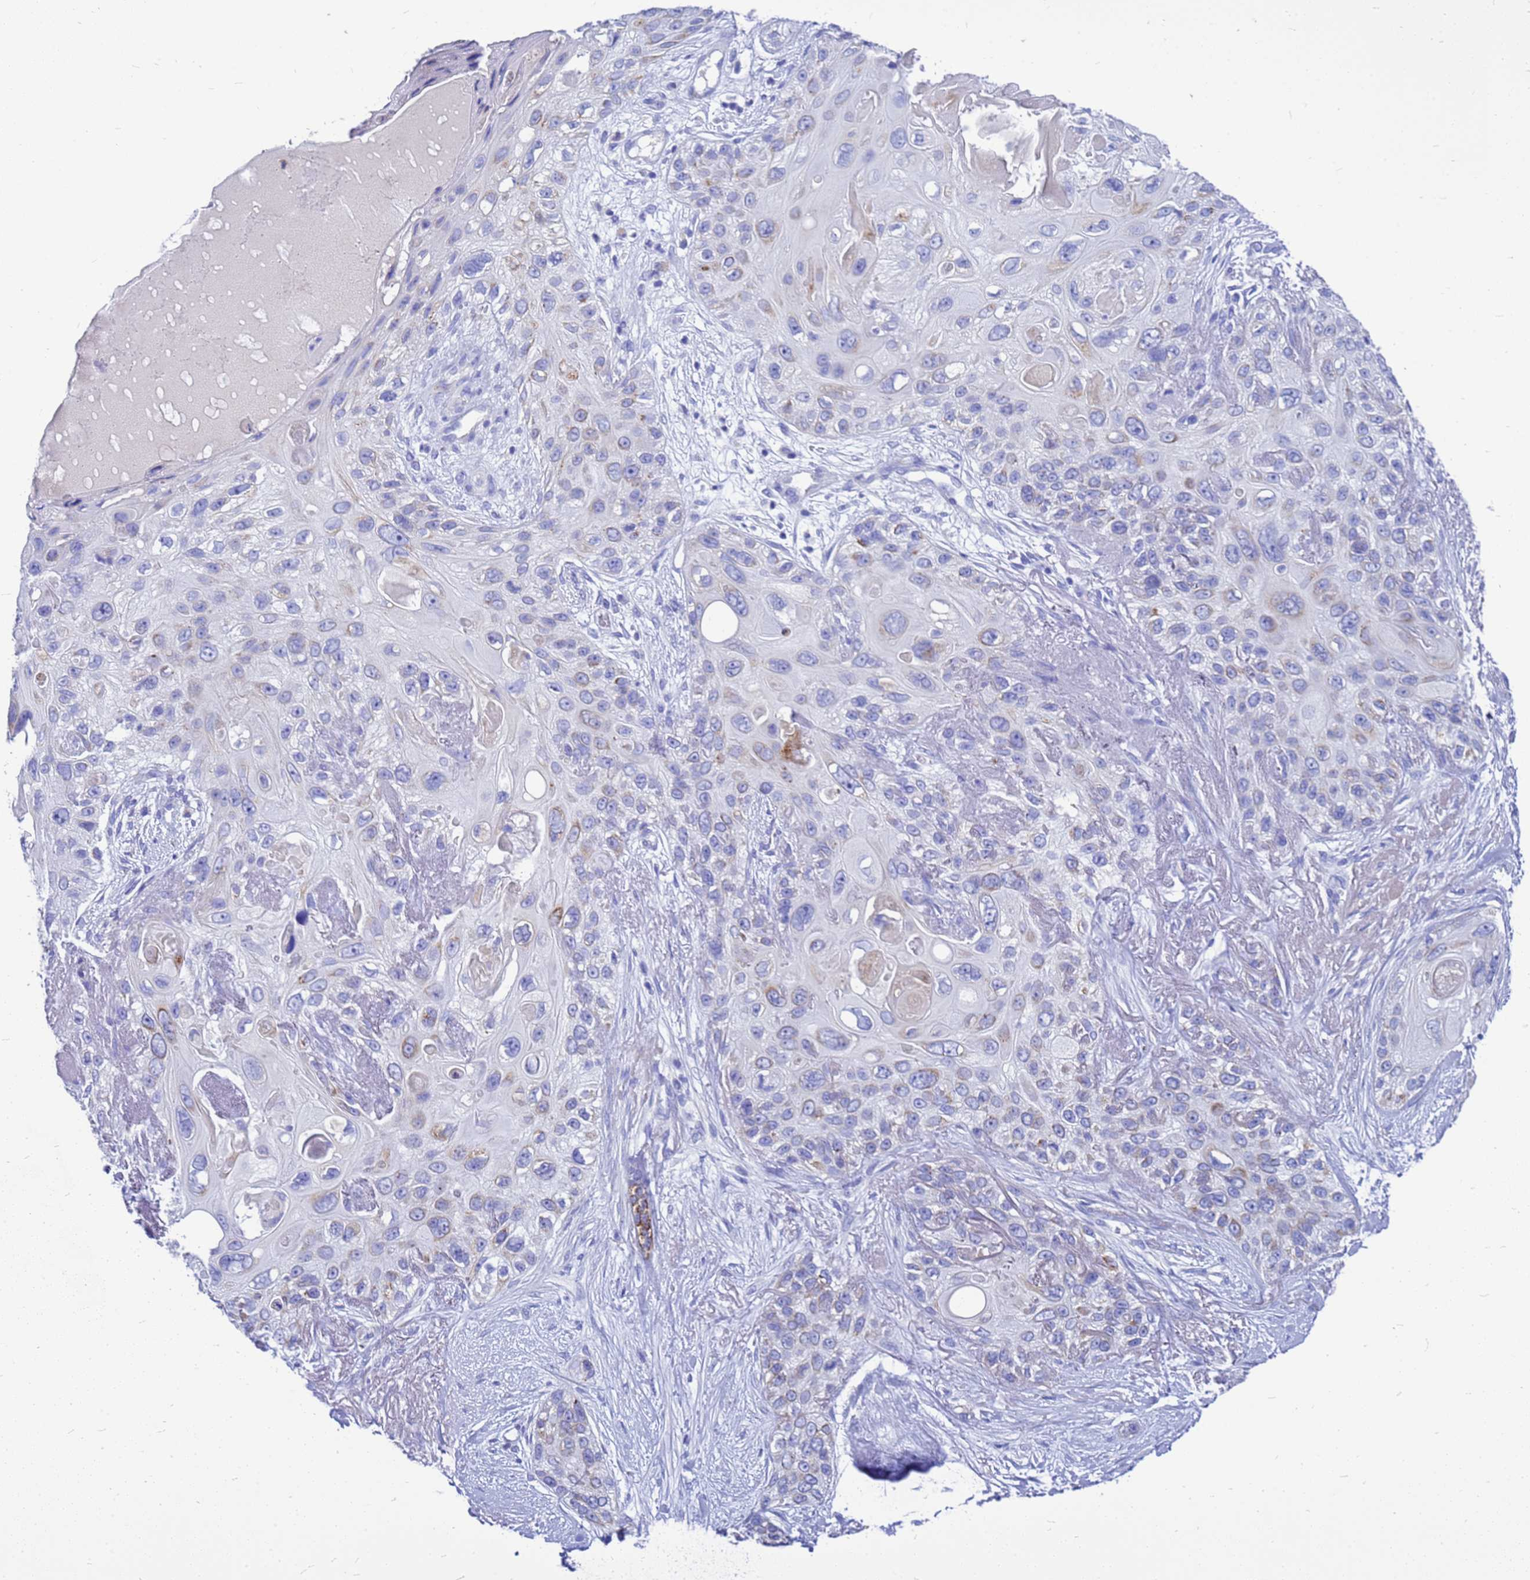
{"staining": {"intensity": "weak", "quantity": "<25%", "location": "cytoplasmic/membranous"}, "tissue": "skin cancer", "cell_type": "Tumor cells", "image_type": "cancer", "snomed": [{"axis": "morphology", "description": "Normal tissue, NOS"}, {"axis": "morphology", "description": "Squamous cell carcinoma, NOS"}, {"axis": "topography", "description": "Skin"}], "caption": "There is no significant positivity in tumor cells of skin cancer (squamous cell carcinoma).", "gene": "OR52E2", "patient": {"sex": "male", "age": 72}}